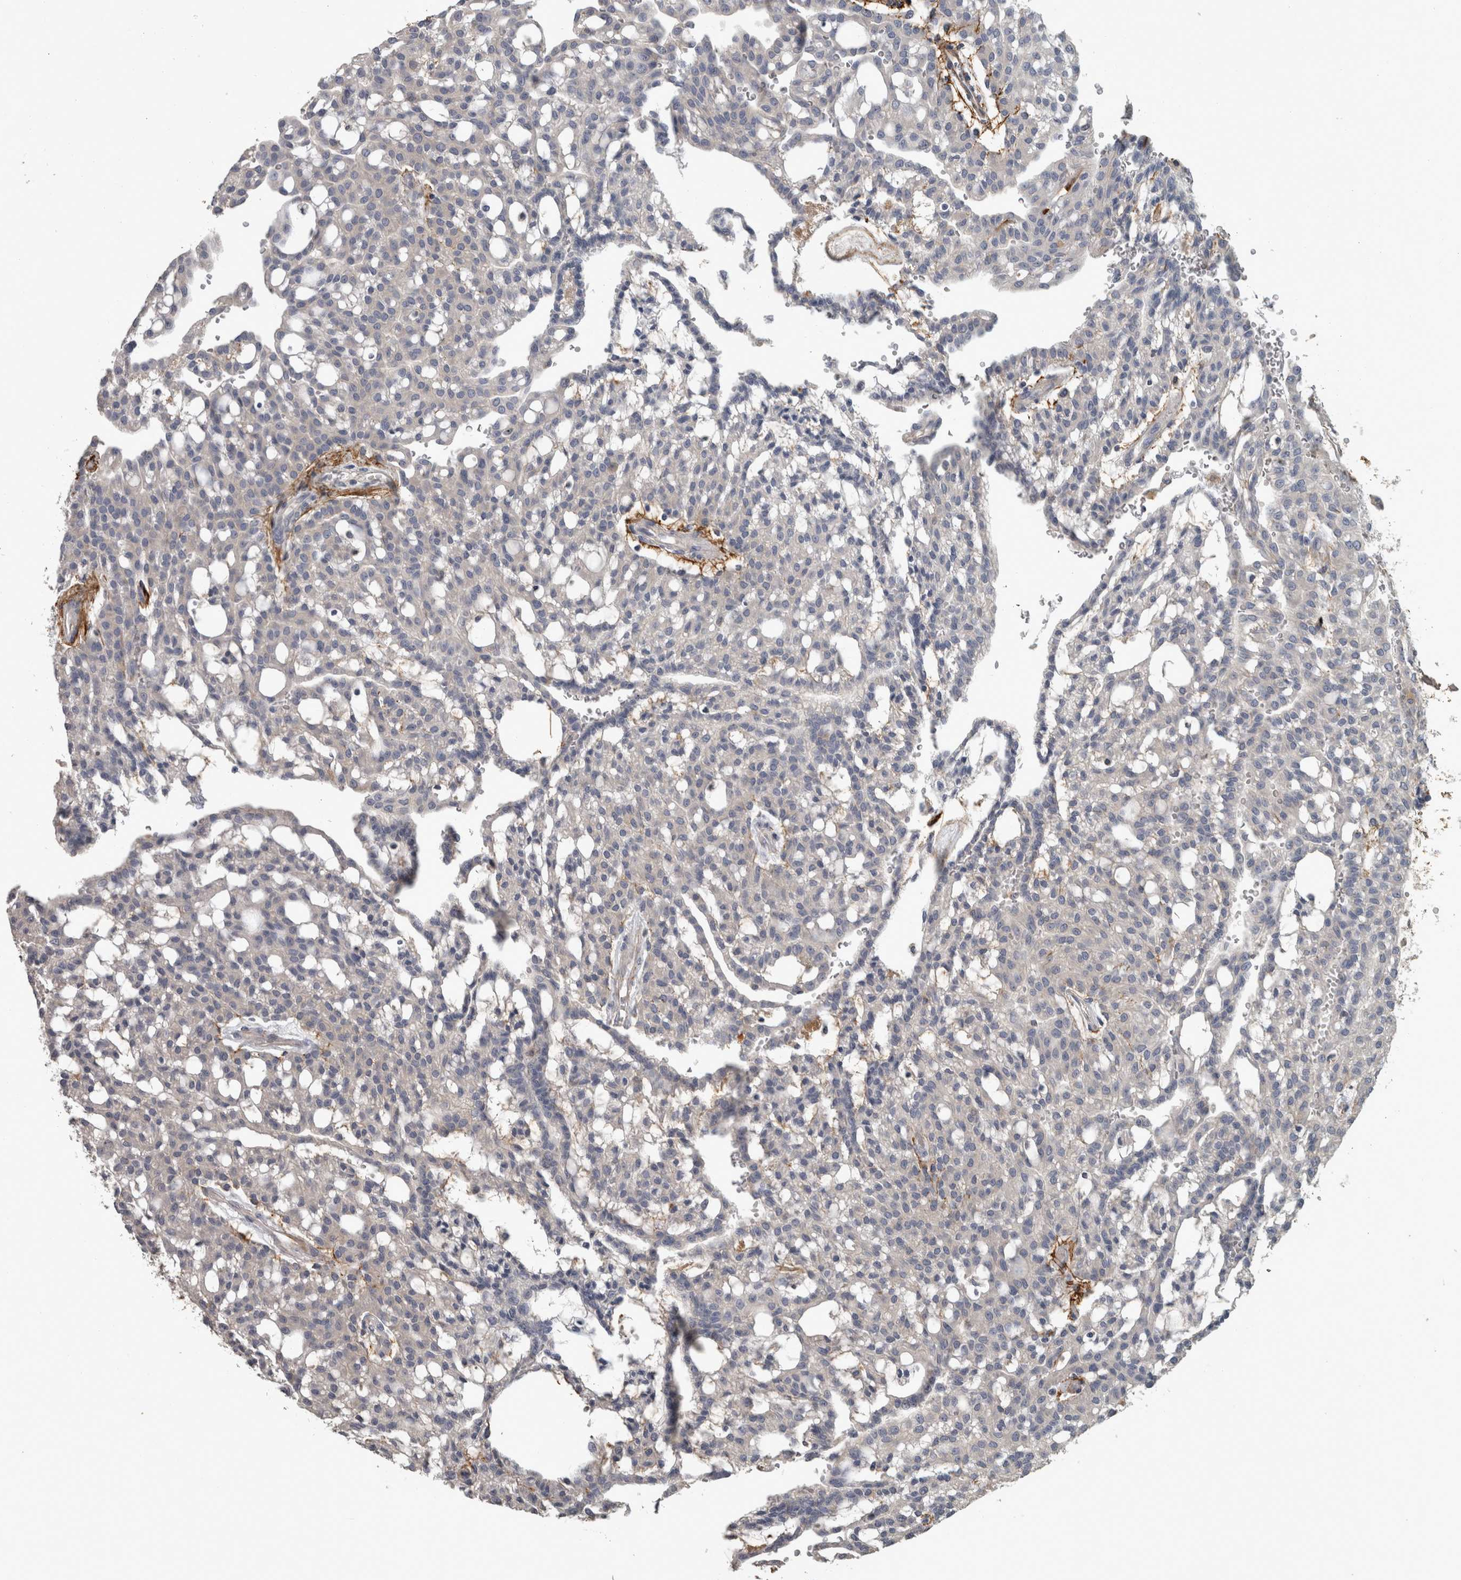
{"staining": {"intensity": "negative", "quantity": "none", "location": "none"}, "tissue": "renal cancer", "cell_type": "Tumor cells", "image_type": "cancer", "snomed": [{"axis": "morphology", "description": "Adenocarcinoma, NOS"}, {"axis": "topography", "description": "Kidney"}], "caption": "A micrograph of human adenocarcinoma (renal) is negative for staining in tumor cells.", "gene": "EFEMP2", "patient": {"sex": "male", "age": 63}}